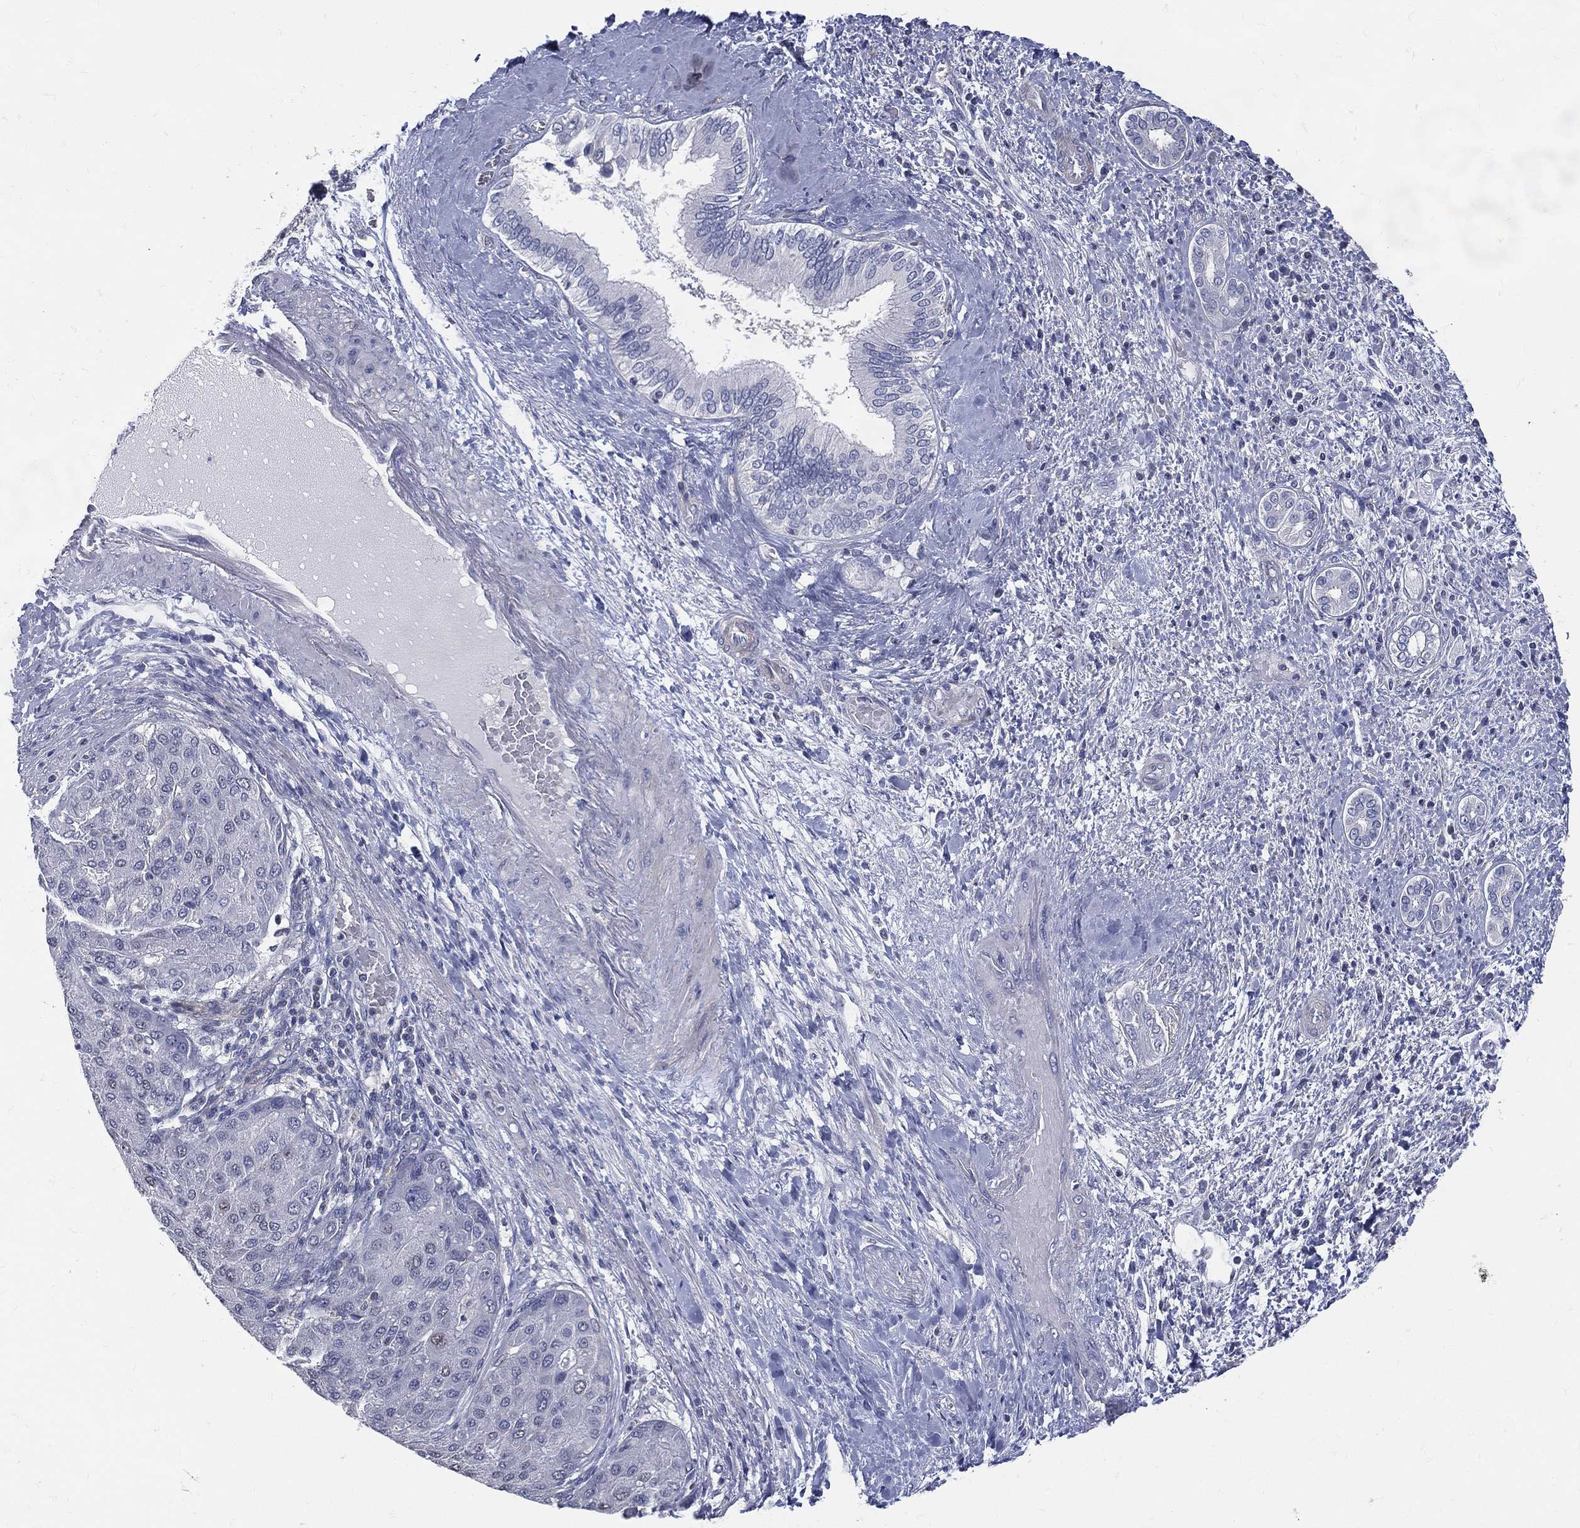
{"staining": {"intensity": "negative", "quantity": "none", "location": "none"}, "tissue": "liver cancer", "cell_type": "Tumor cells", "image_type": "cancer", "snomed": [{"axis": "morphology", "description": "Carcinoma, Hepatocellular, NOS"}, {"axis": "topography", "description": "Liver"}], "caption": "An image of human hepatocellular carcinoma (liver) is negative for staining in tumor cells.", "gene": "ETNPPL", "patient": {"sex": "male", "age": 65}}